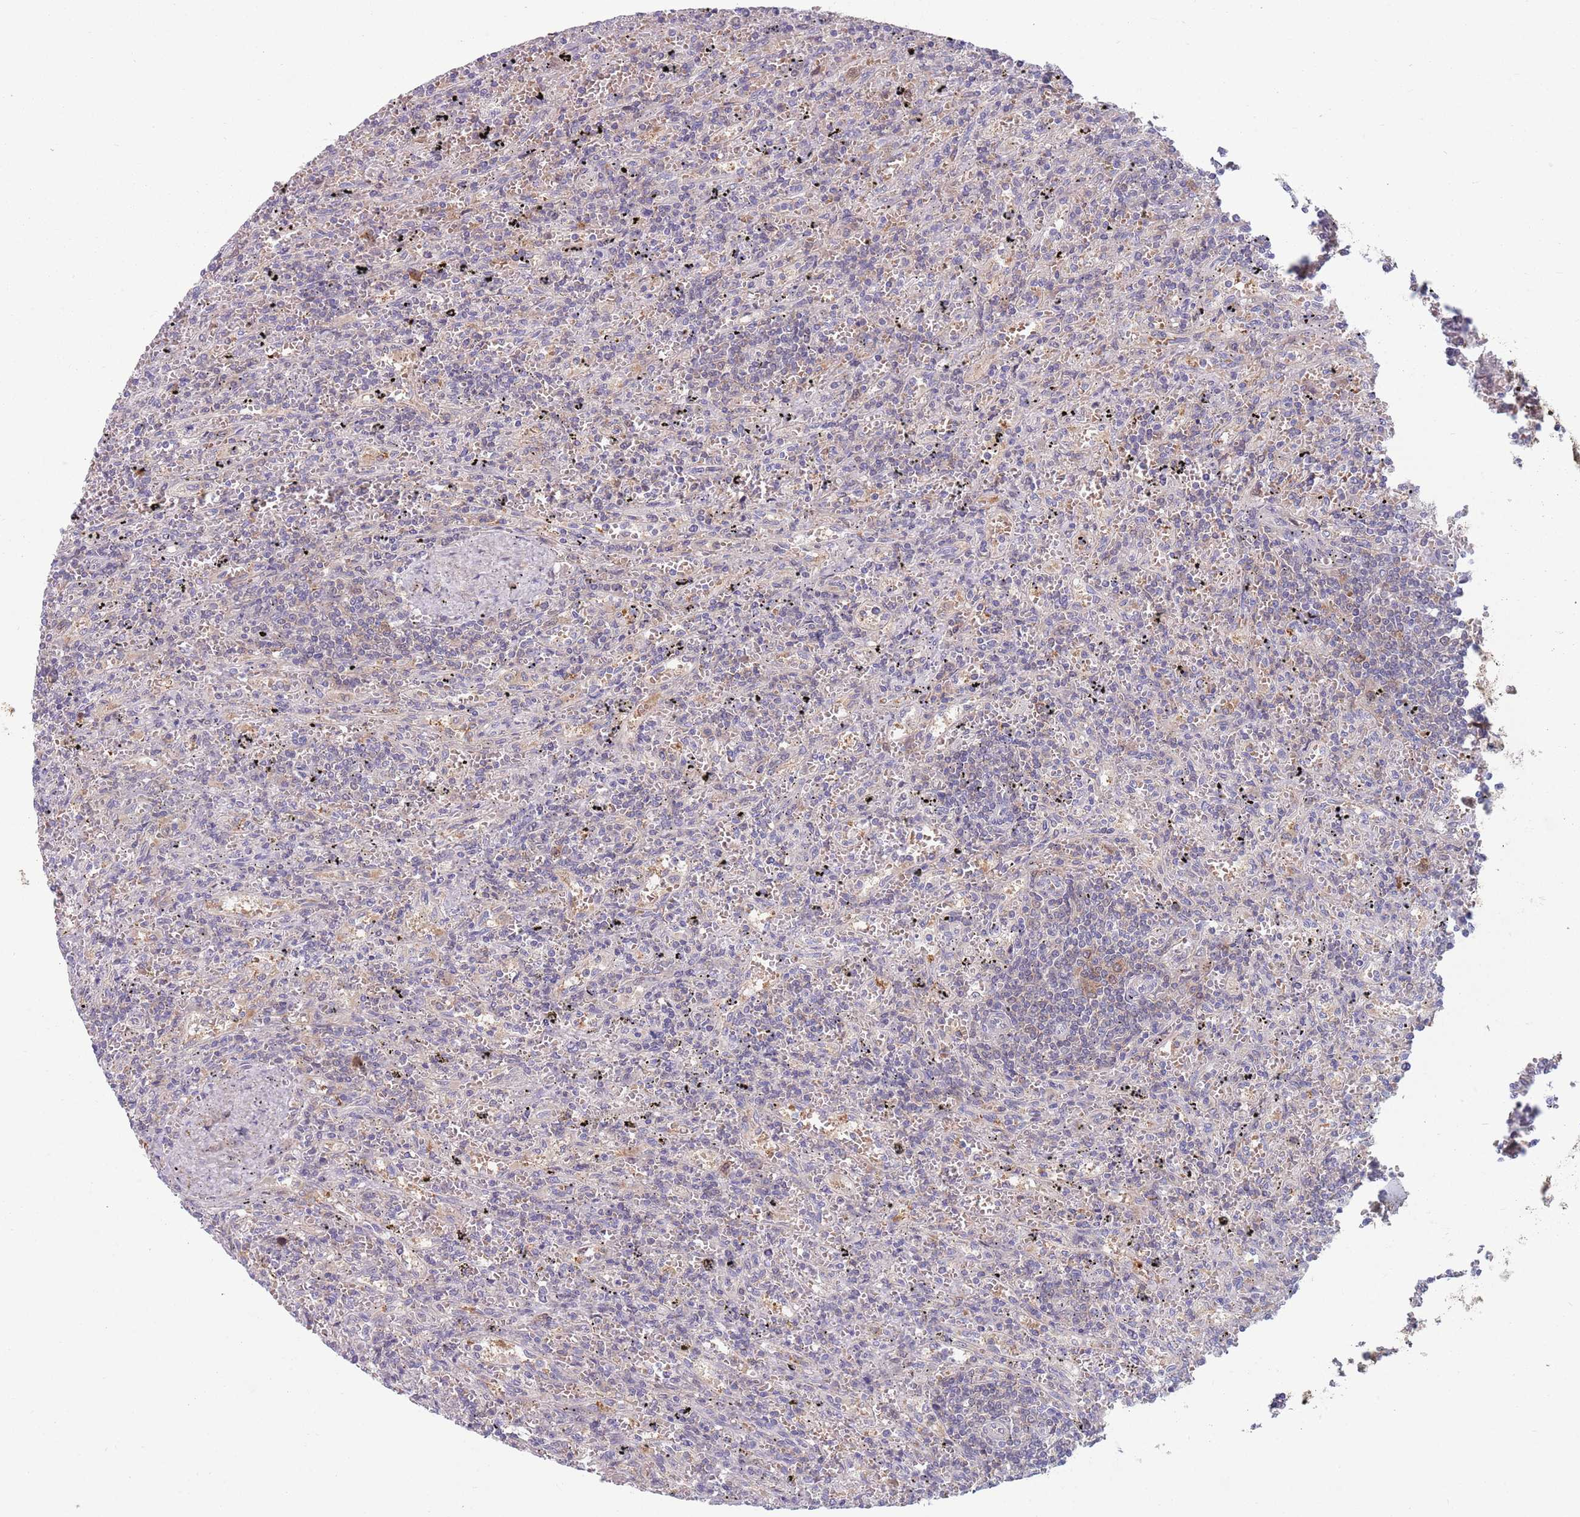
{"staining": {"intensity": "negative", "quantity": "none", "location": "none"}, "tissue": "lymphoma", "cell_type": "Tumor cells", "image_type": "cancer", "snomed": [{"axis": "morphology", "description": "Malignant lymphoma, non-Hodgkin's type, Low grade"}, {"axis": "topography", "description": "Spleen"}], "caption": "The immunohistochemistry (IHC) photomicrograph has no significant expression in tumor cells of malignant lymphoma, non-Hodgkin's type (low-grade) tissue.", "gene": "CLNS1A", "patient": {"sex": "male", "age": 76}}